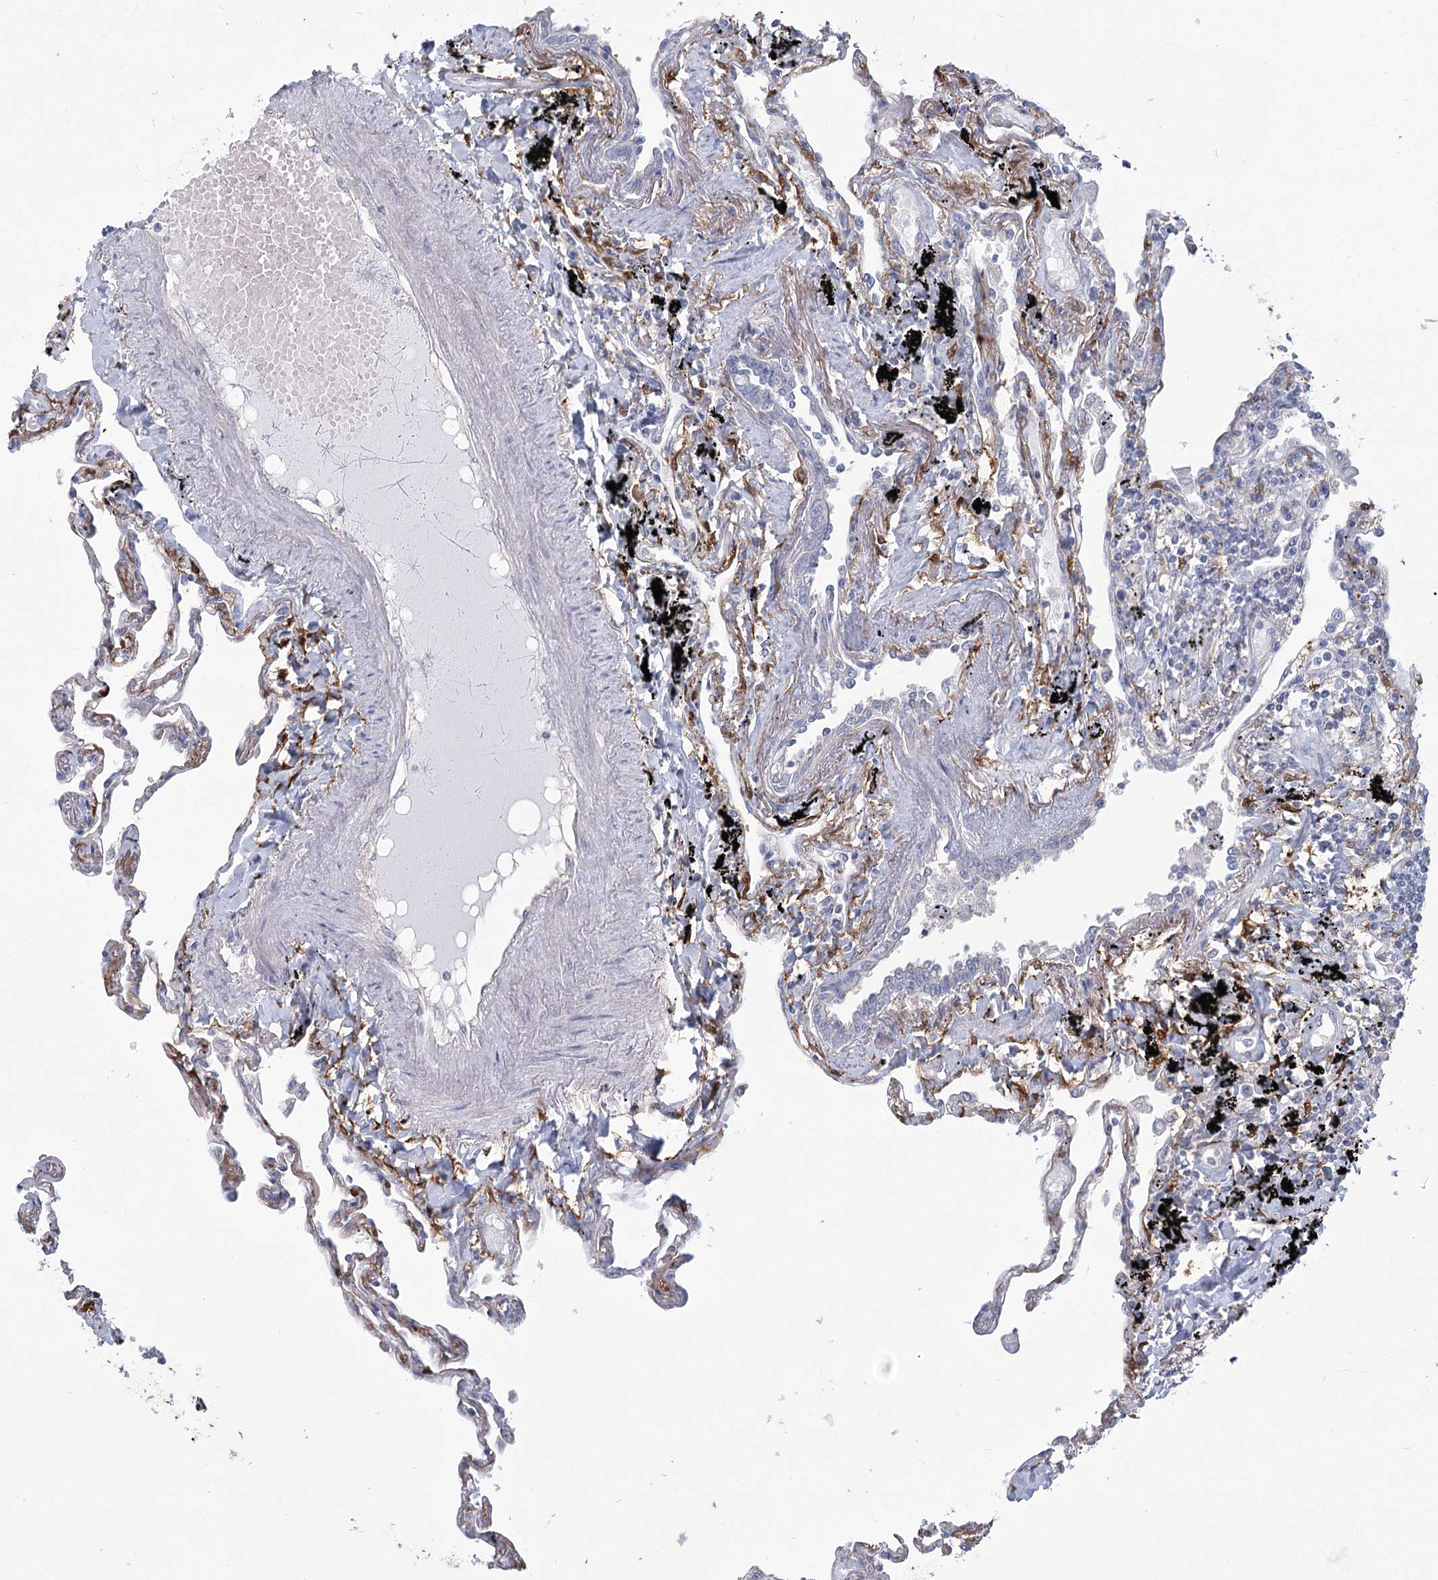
{"staining": {"intensity": "weak", "quantity": "<25%", "location": "cytoplasmic/membranous"}, "tissue": "lung", "cell_type": "Alveolar cells", "image_type": "normal", "snomed": [{"axis": "morphology", "description": "Normal tissue, NOS"}, {"axis": "topography", "description": "Lung"}], "caption": "The photomicrograph reveals no staining of alveolar cells in unremarkable lung. Nuclei are stained in blue.", "gene": "CNTLN", "patient": {"sex": "female", "age": 67}}